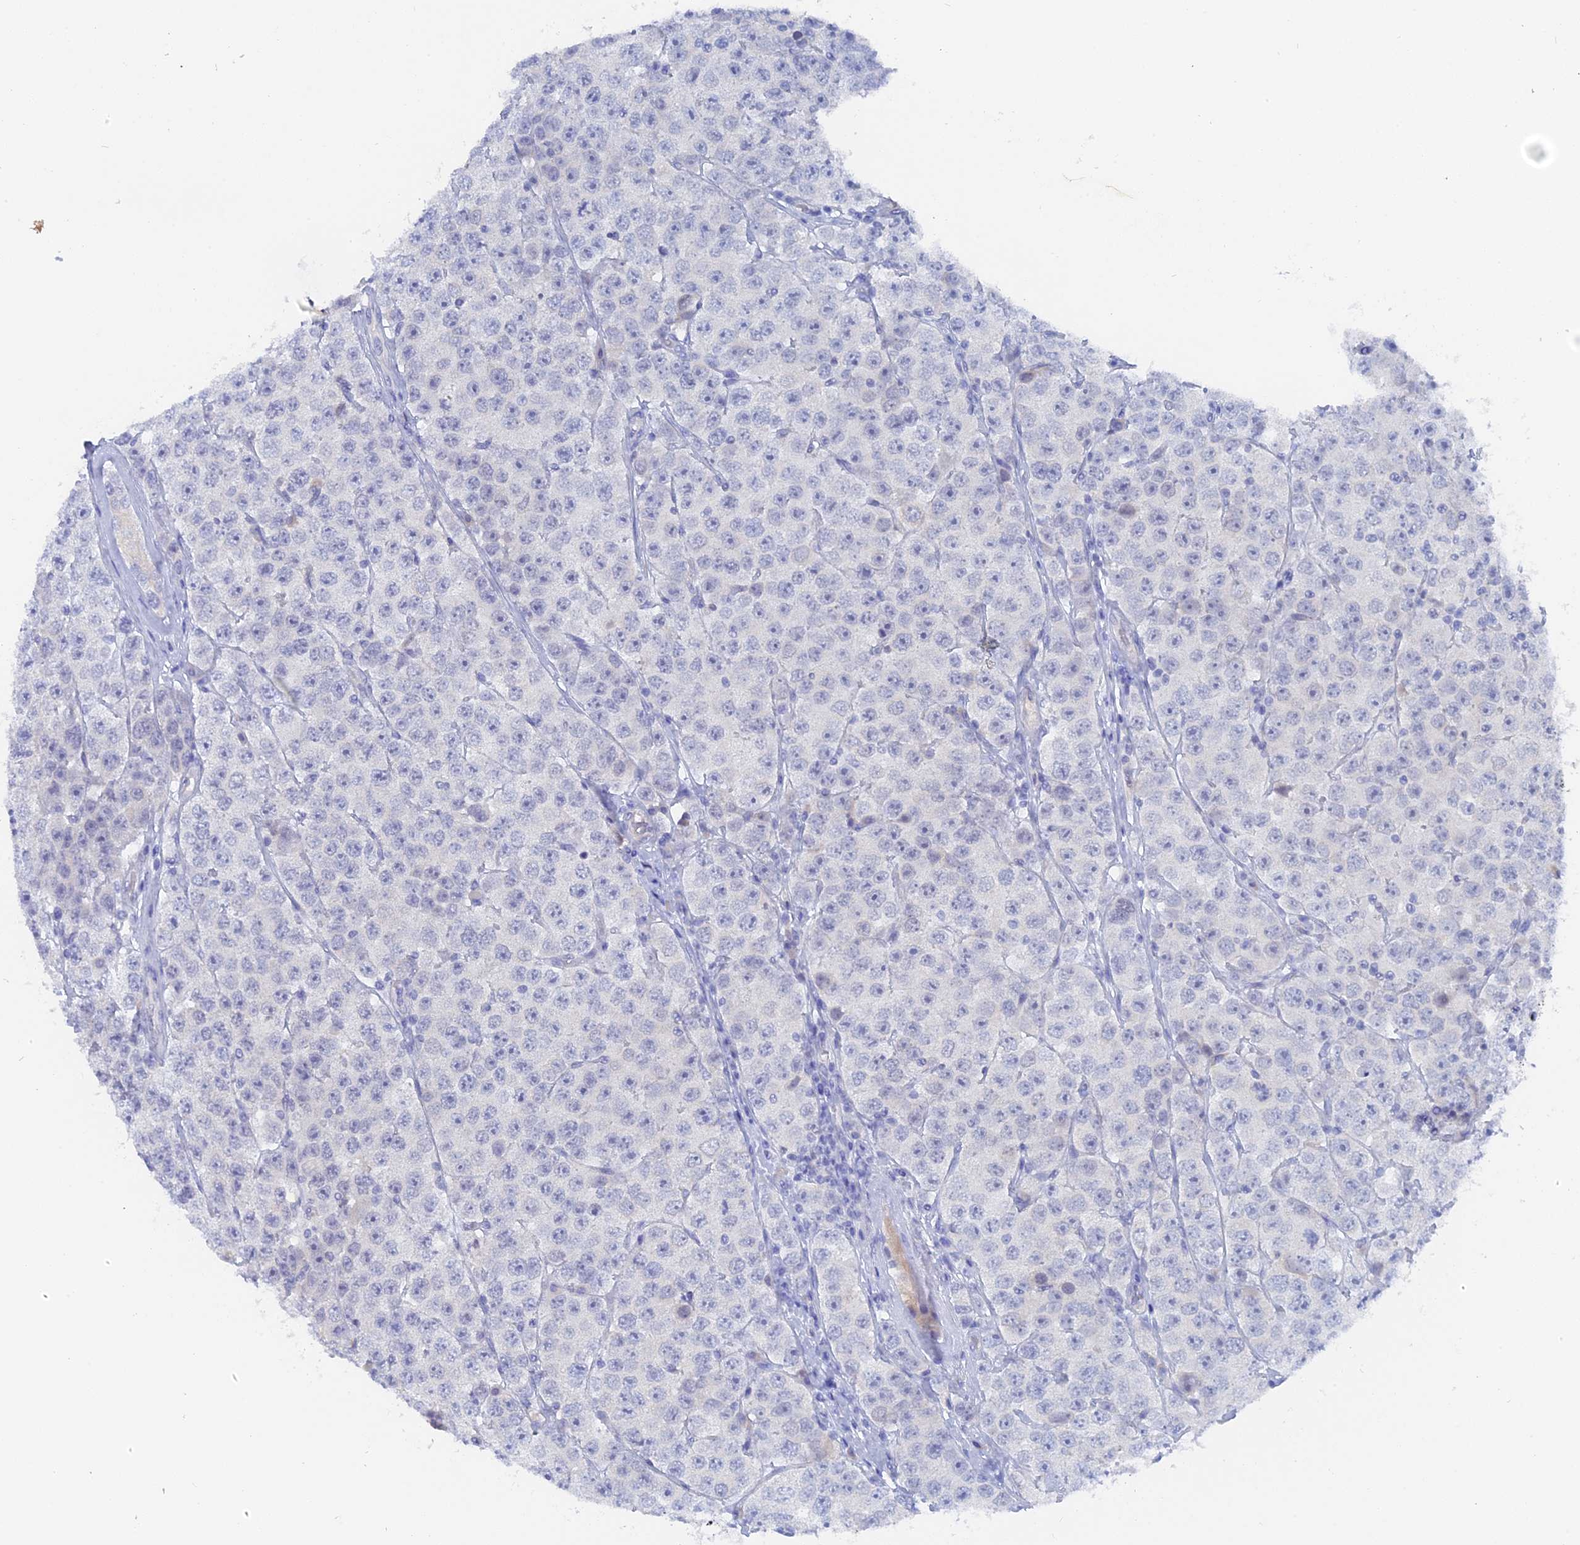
{"staining": {"intensity": "negative", "quantity": "none", "location": "none"}, "tissue": "testis cancer", "cell_type": "Tumor cells", "image_type": "cancer", "snomed": [{"axis": "morphology", "description": "Seminoma, NOS"}, {"axis": "topography", "description": "Testis"}], "caption": "There is no significant positivity in tumor cells of testis cancer (seminoma).", "gene": "DACT3", "patient": {"sex": "male", "age": 28}}